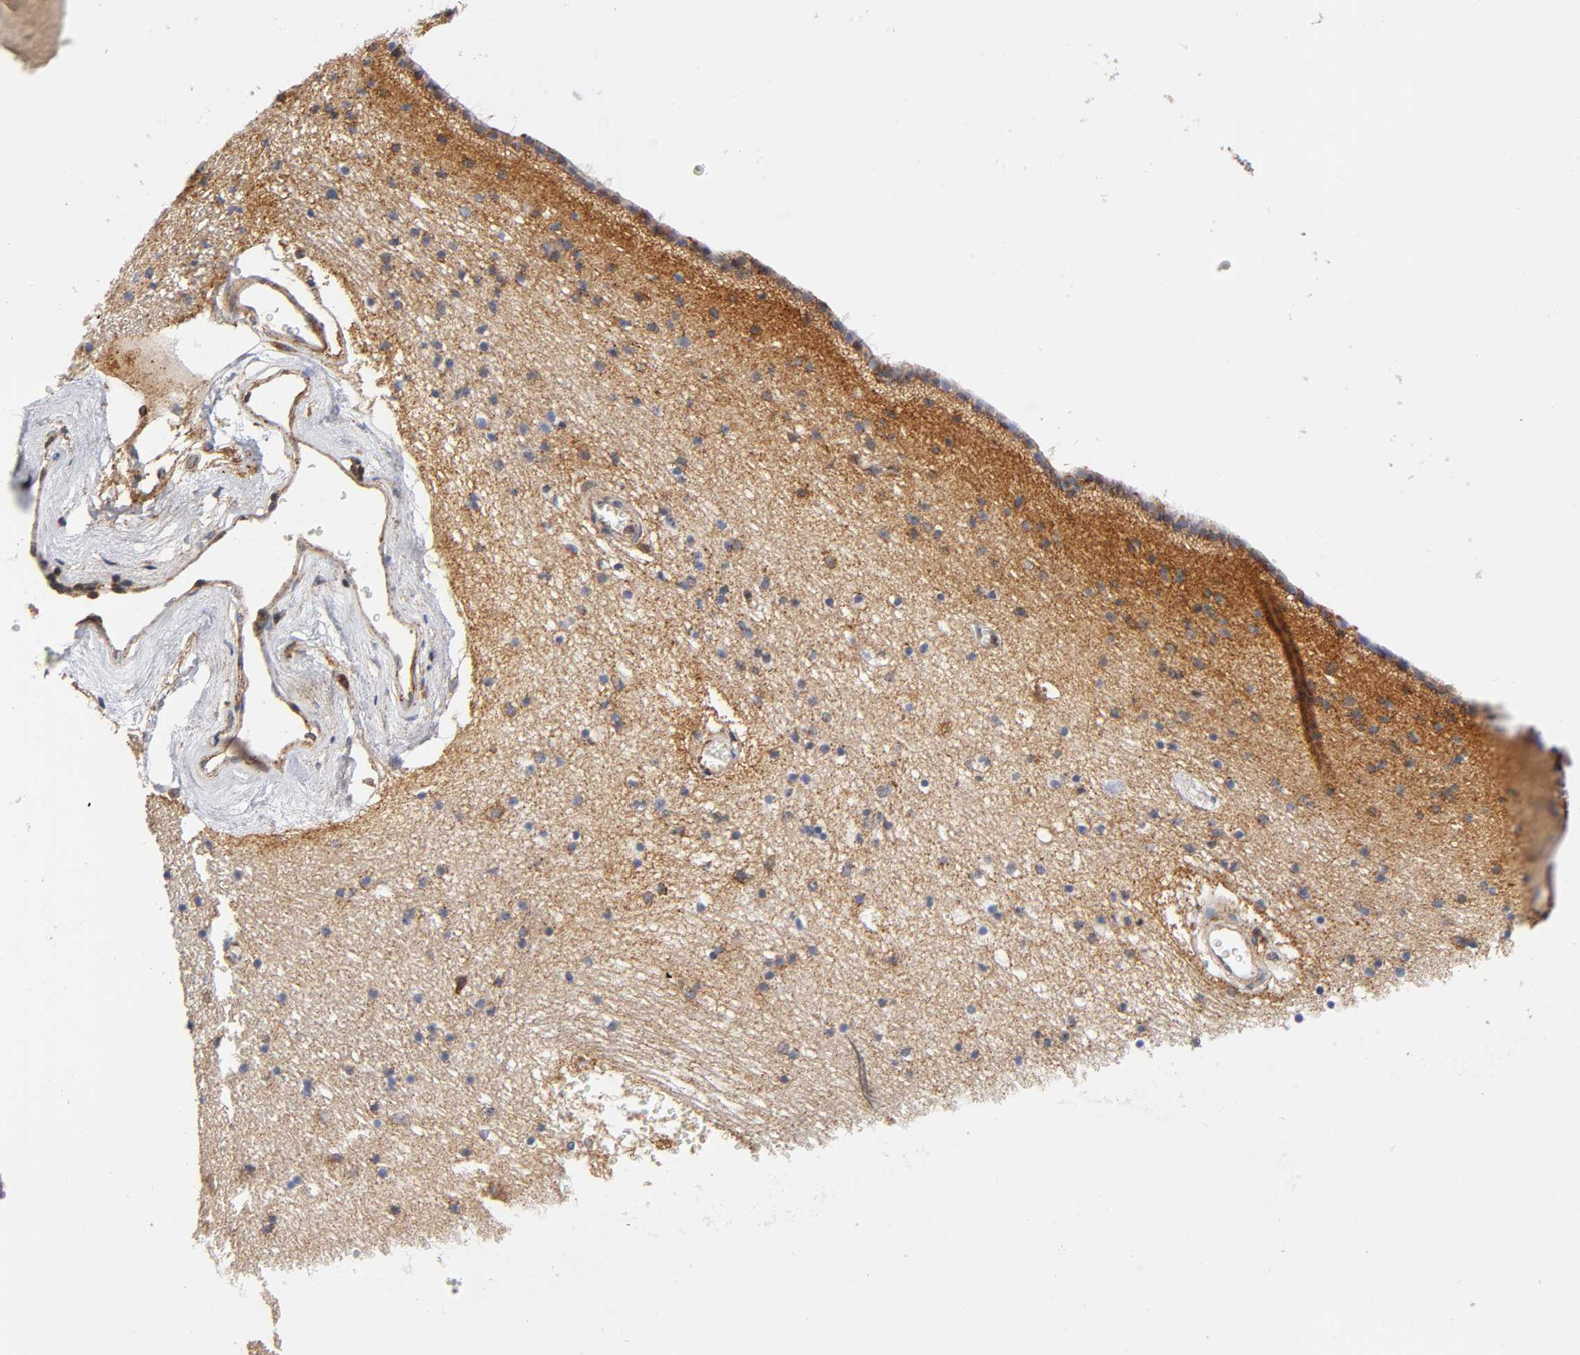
{"staining": {"intensity": "moderate", "quantity": "<25%", "location": "cytoplasmic/membranous"}, "tissue": "caudate", "cell_type": "Glial cells", "image_type": "normal", "snomed": [{"axis": "morphology", "description": "Normal tissue, NOS"}, {"axis": "topography", "description": "Lateral ventricle wall"}], "caption": "Moderate cytoplasmic/membranous protein staining is present in about <25% of glial cells in caudate.", "gene": "ANXA7", "patient": {"sex": "male", "age": 45}}